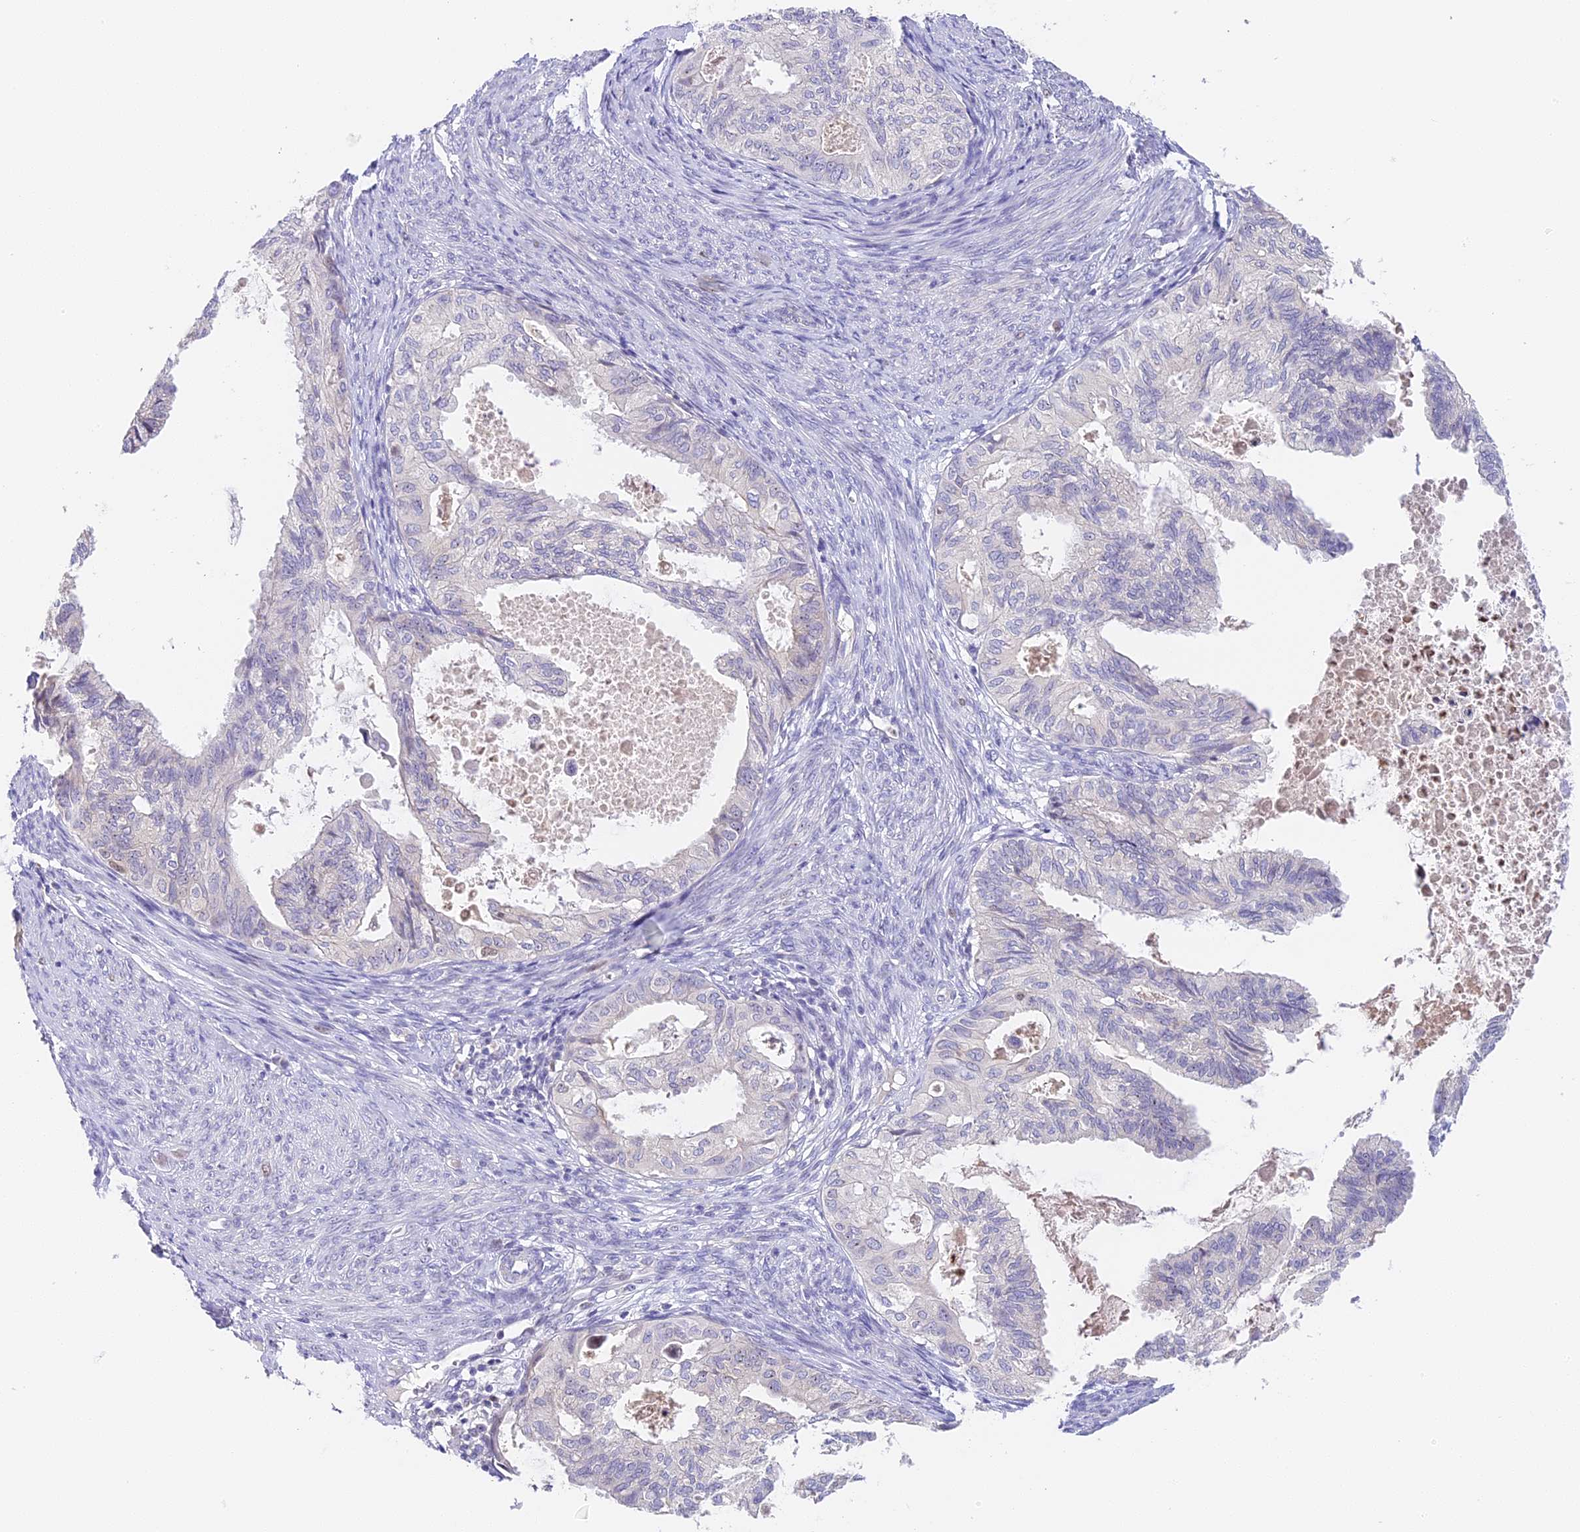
{"staining": {"intensity": "negative", "quantity": "none", "location": "none"}, "tissue": "cervical cancer", "cell_type": "Tumor cells", "image_type": "cancer", "snomed": [{"axis": "morphology", "description": "Normal tissue, NOS"}, {"axis": "morphology", "description": "Adenocarcinoma, NOS"}, {"axis": "topography", "description": "Cervix"}, {"axis": "topography", "description": "Endometrium"}], "caption": "Tumor cells show no significant positivity in cervical cancer.", "gene": "RAD51", "patient": {"sex": "female", "age": 86}}